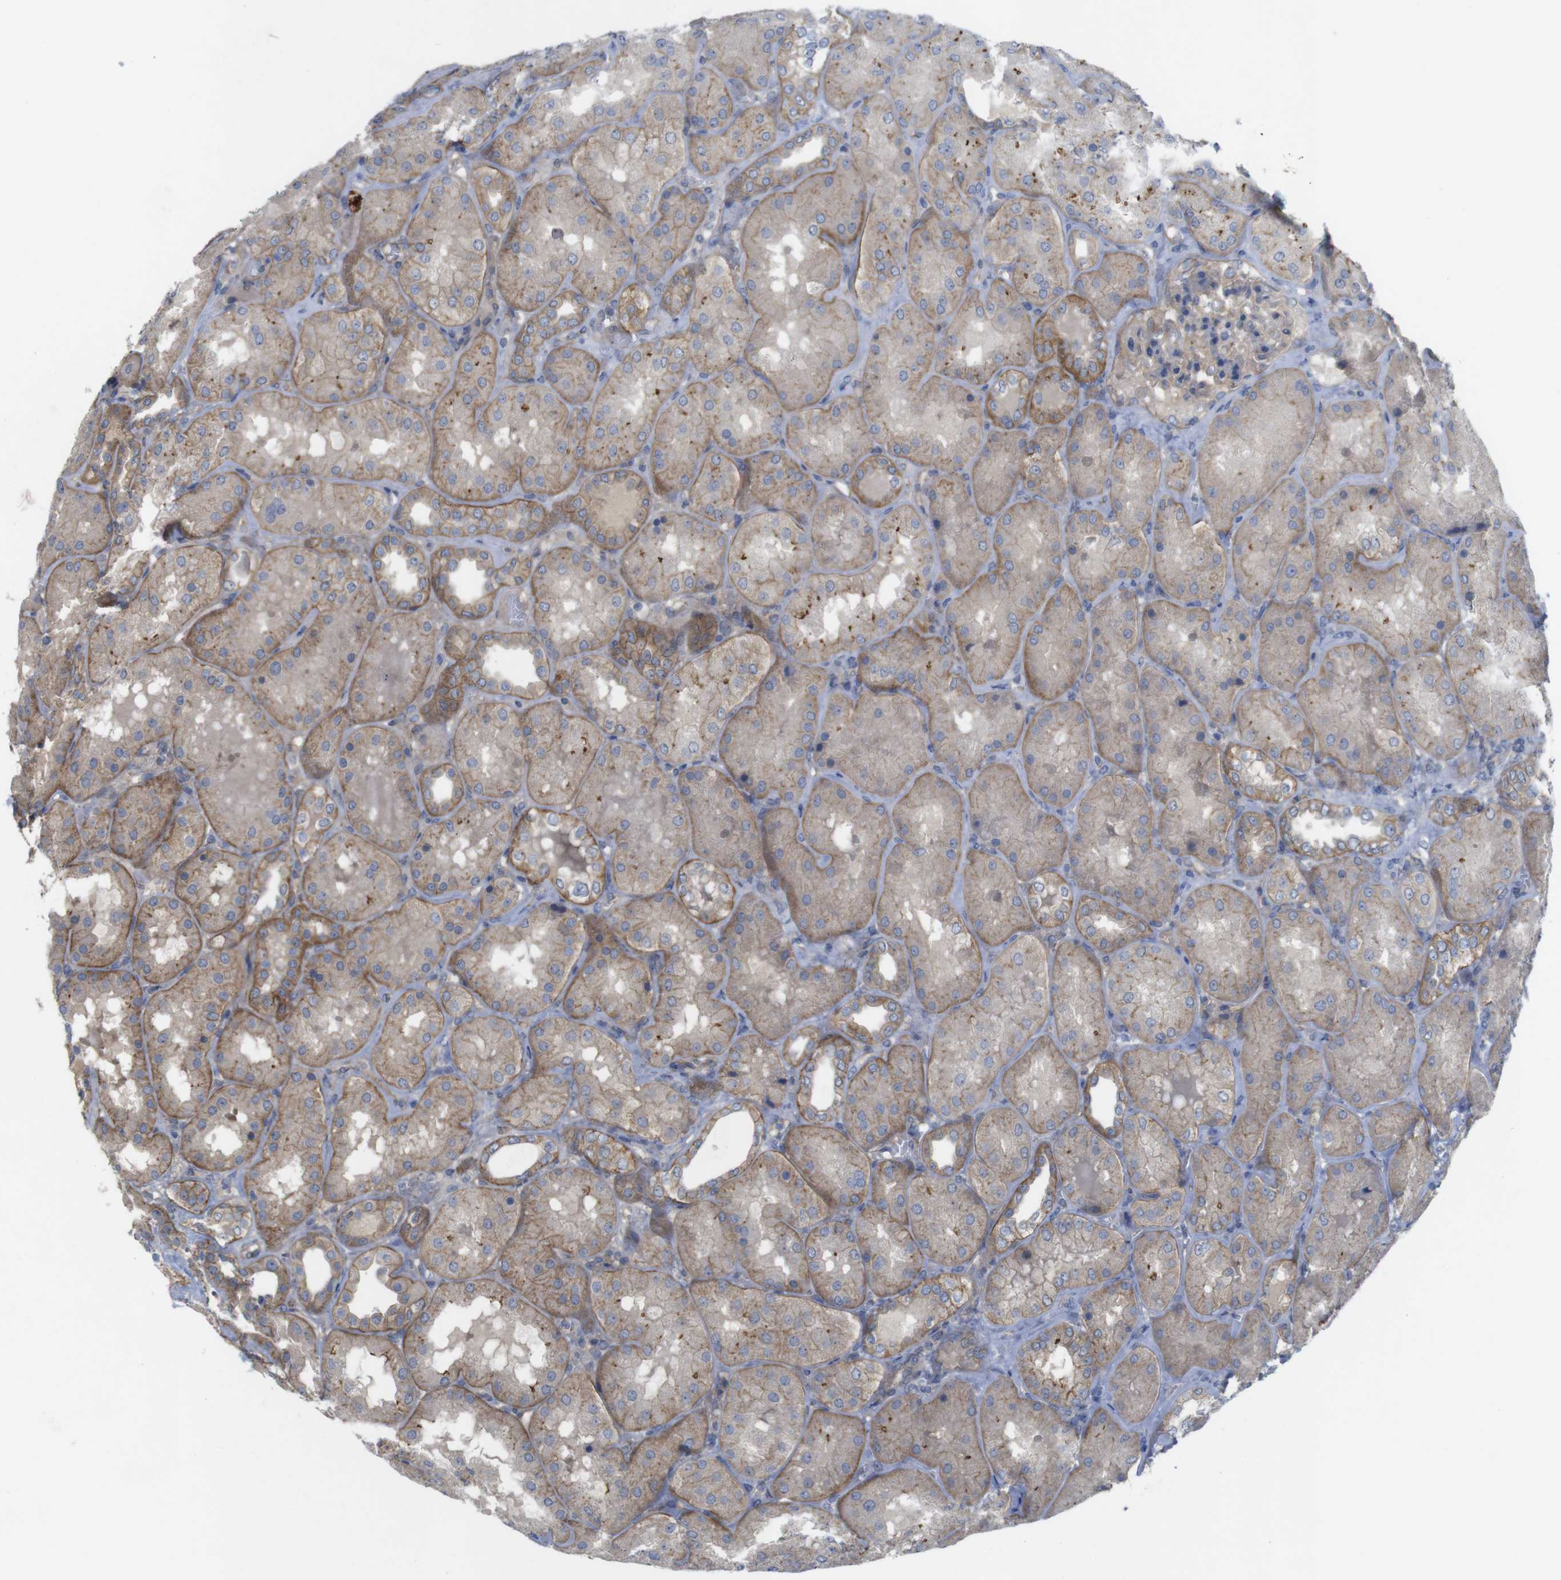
{"staining": {"intensity": "moderate", "quantity": ">75%", "location": "cytoplasmic/membranous"}, "tissue": "kidney", "cell_type": "Cells in glomeruli", "image_type": "normal", "snomed": [{"axis": "morphology", "description": "Normal tissue, NOS"}, {"axis": "topography", "description": "Kidney"}], "caption": "Moderate cytoplasmic/membranous positivity for a protein is present in about >75% of cells in glomeruli of unremarkable kidney using immunohistochemistry (IHC).", "gene": "KIDINS220", "patient": {"sex": "female", "age": 56}}